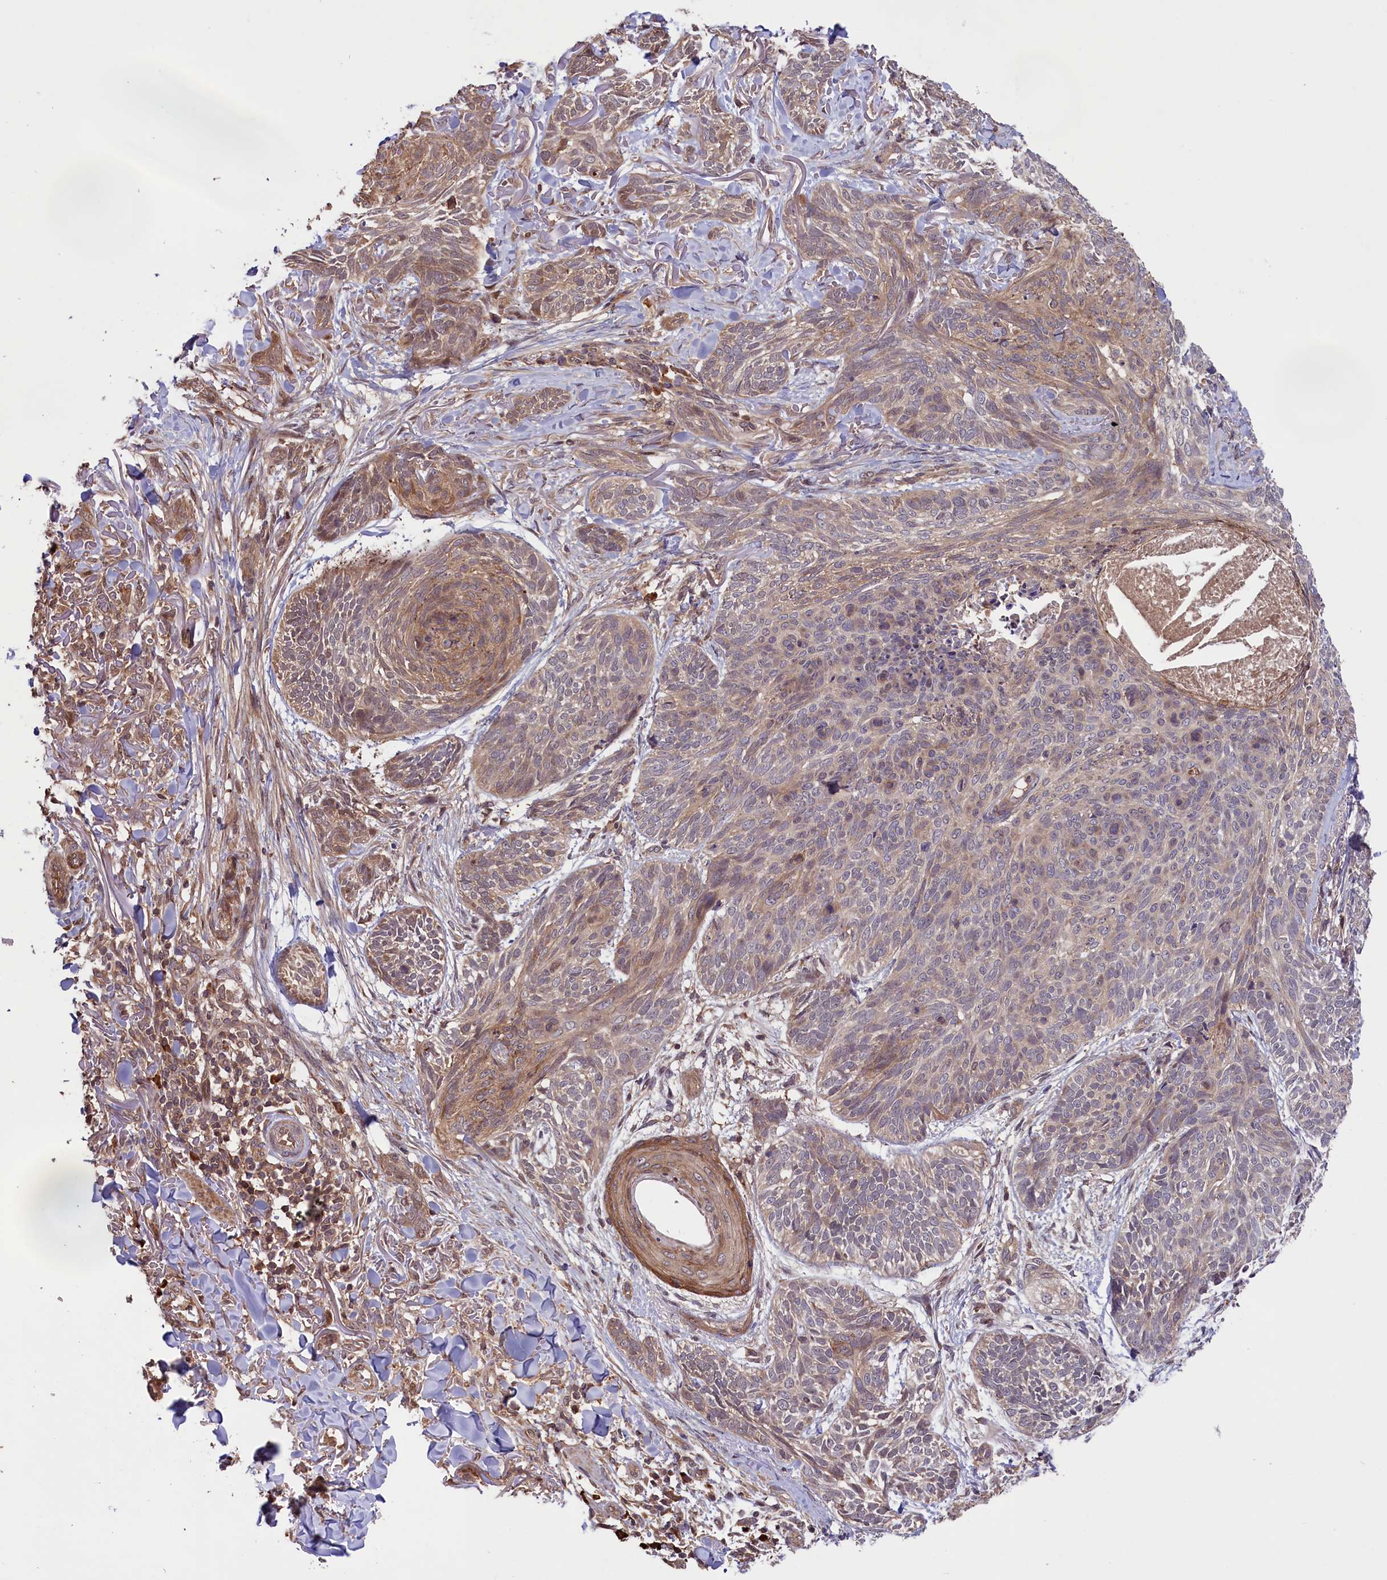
{"staining": {"intensity": "weak", "quantity": "25%-75%", "location": "cytoplasmic/membranous"}, "tissue": "skin cancer", "cell_type": "Tumor cells", "image_type": "cancer", "snomed": [{"axis": "morphology", "description": "Normal tissue, NOS"}, {"axis": "morphology", "description": "Basal cell carcinoma"}, {"axis": "topography", "description": "Skin"}], "caption": "Immunohistochemical staining of human skin cancer (basal cell carcinoma) exhibits weak cytoplasmic/membranous protein staining in approximately 25%-75% of tumor cells.", "gene": "RIC8A", "patient": {"sex": "male", "age": 66}}